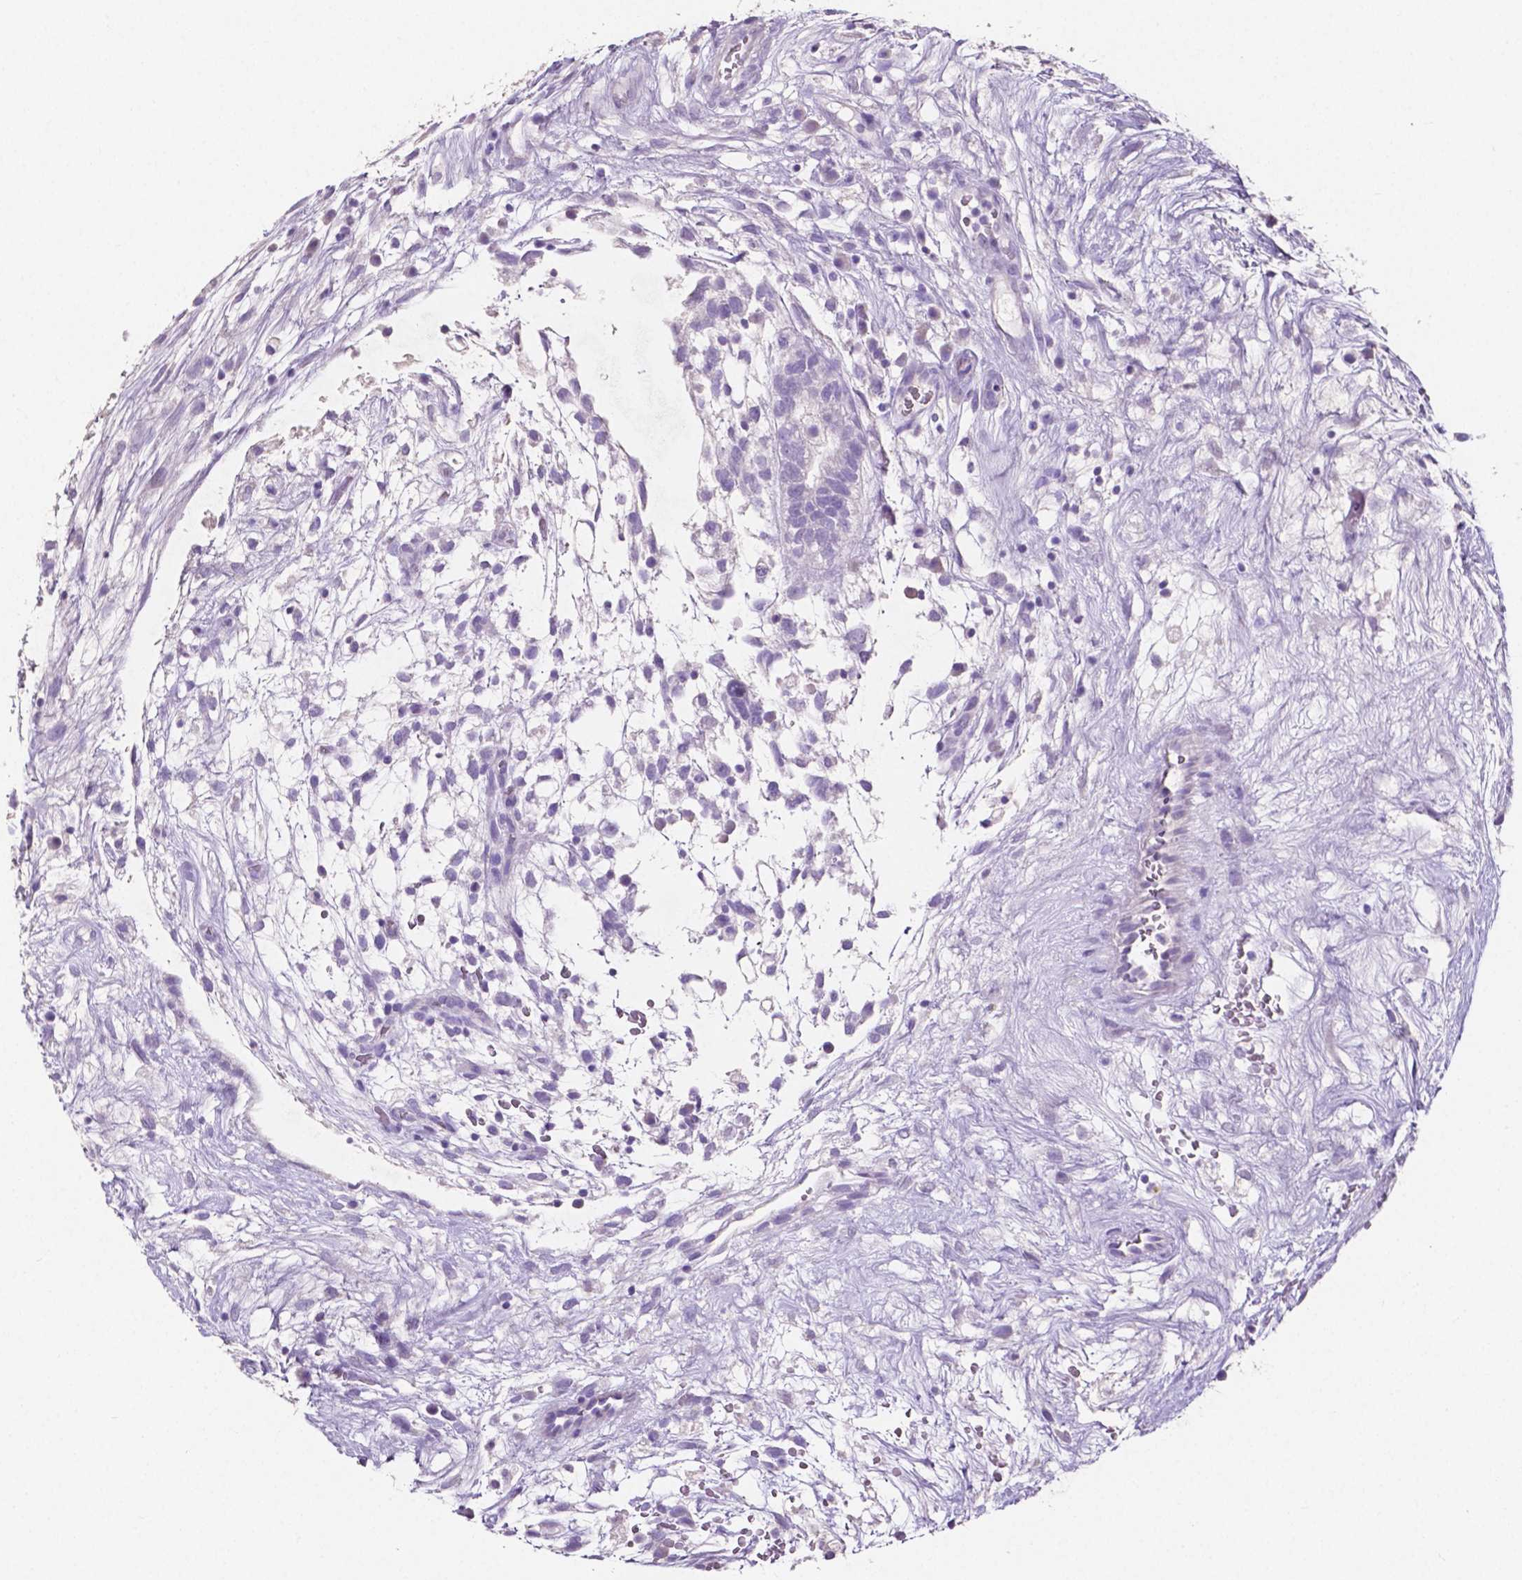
{"staining": {"intensity": "negative", "quantity": "none", "location": "none"}, "tissue": "testis cancer", "cell_type": "Tumor cells", "image_type": "cancer", "snomed": [{"axis": "morphology", "description": "Normal tissue, NOS"}, {"axis": "morphology", "description": "Carcinoma, Embryonal, NOS"}, {"axis": "topography", "description": "Testis"}], "caption": "The IHC micrograph has no significant positivity in tumor cells of embryonal carcinoma (testis) tissue.", "gene": "SLC22A2", "patient": {"sex": "male", "age": 32}}